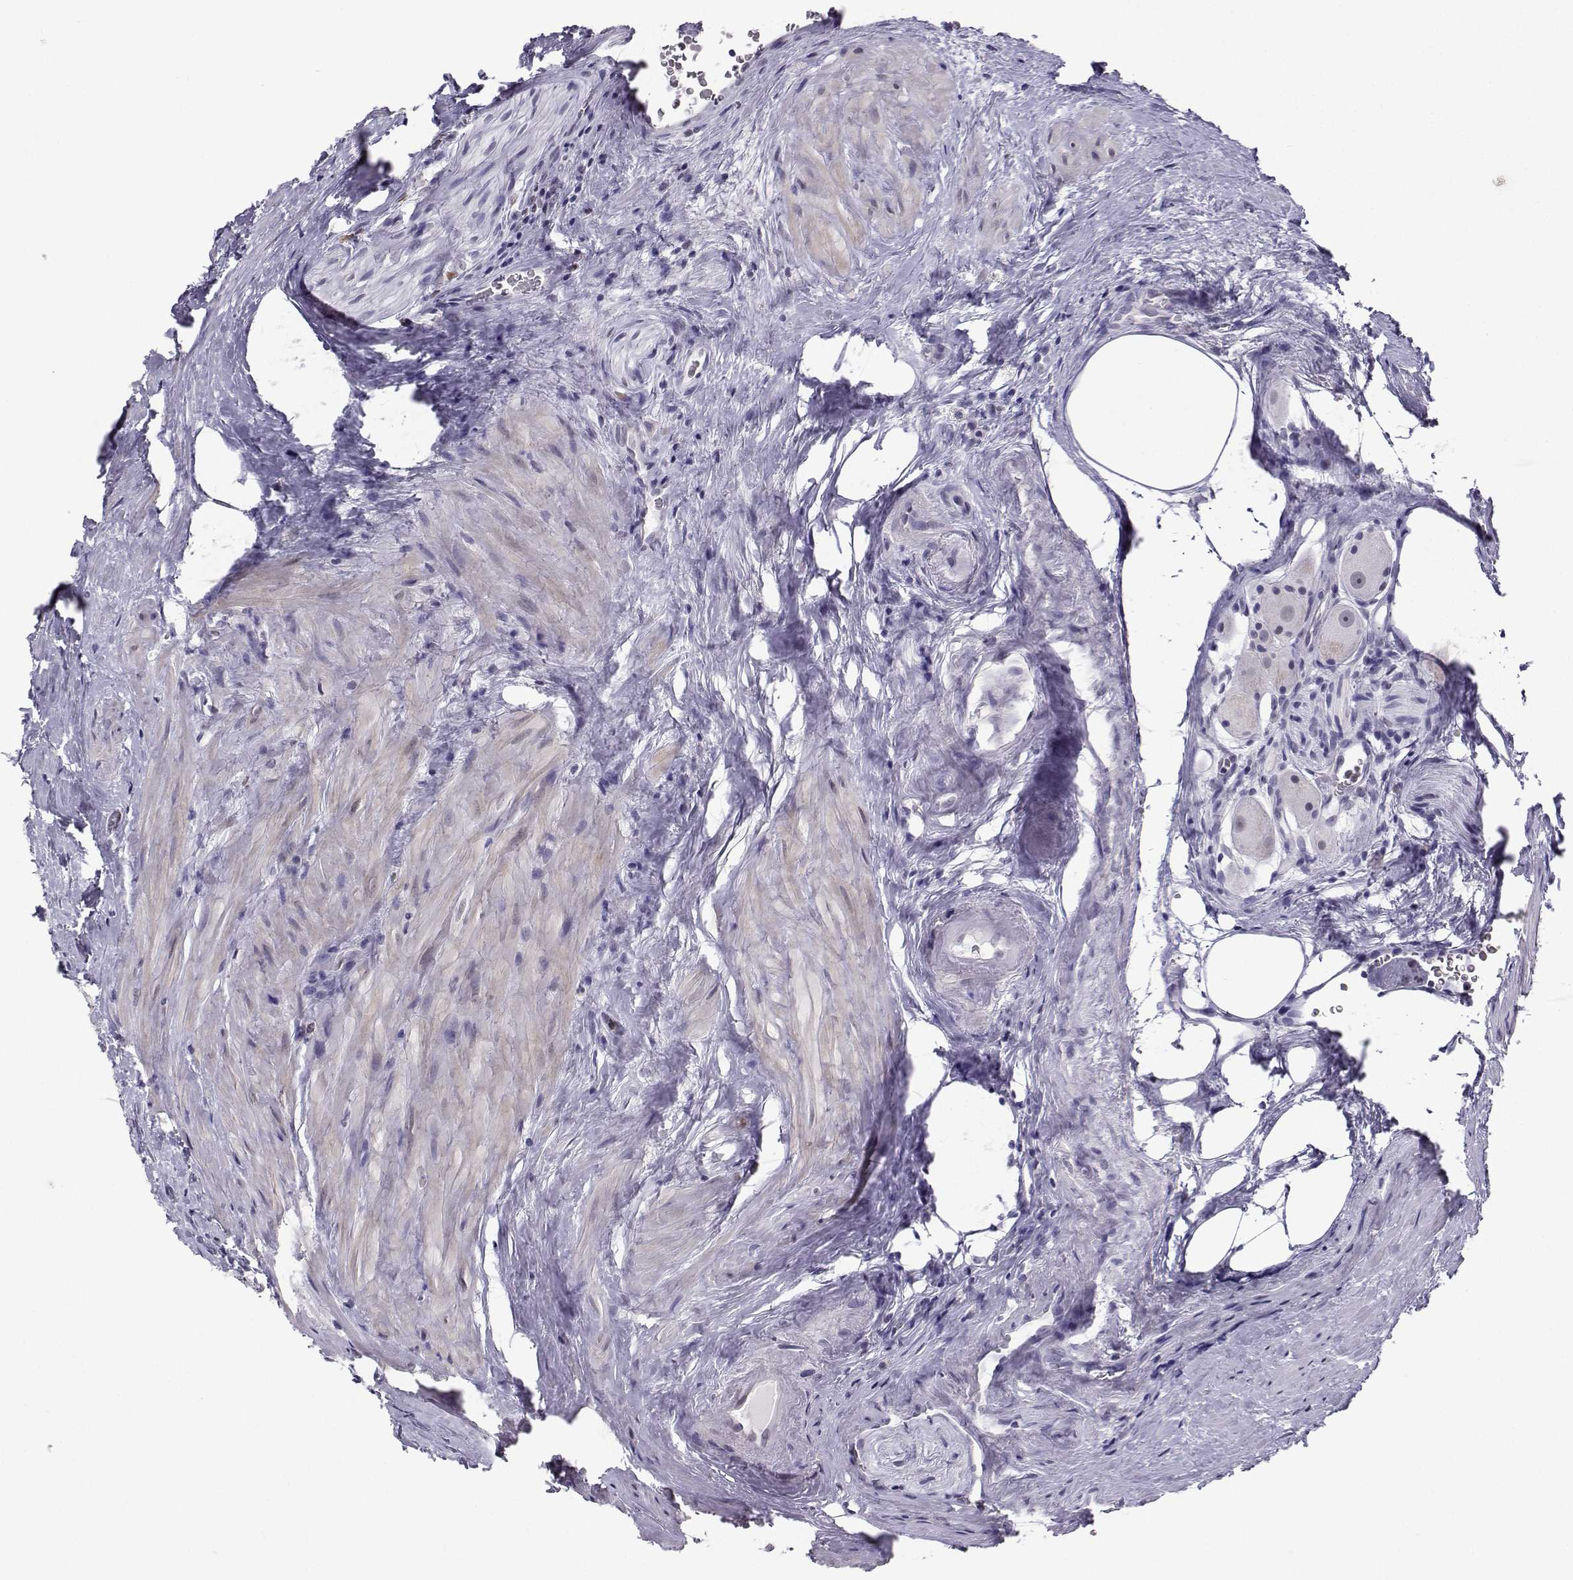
{"staining": {"intensity": "negative", "quantity": "none", "location": "none"}, "tissue": "prostate cancer", "cell_type": "Tumor cells", "image_type": "cancer", "snomed": [{"axis": "morphology", "description": "Adenocarcinoma, NOS"}, {"axis": "morphology", "description": "Adenocarcinoma, High grade"}, {"axis": "topography", "description": "Prostate"}], "caption": "This is an IHC photomicrograph of prostate cancer. There is no positivity in tumor cells.", "gene": "TEDC2", "patient": {"sex": "male", "age": 64}}